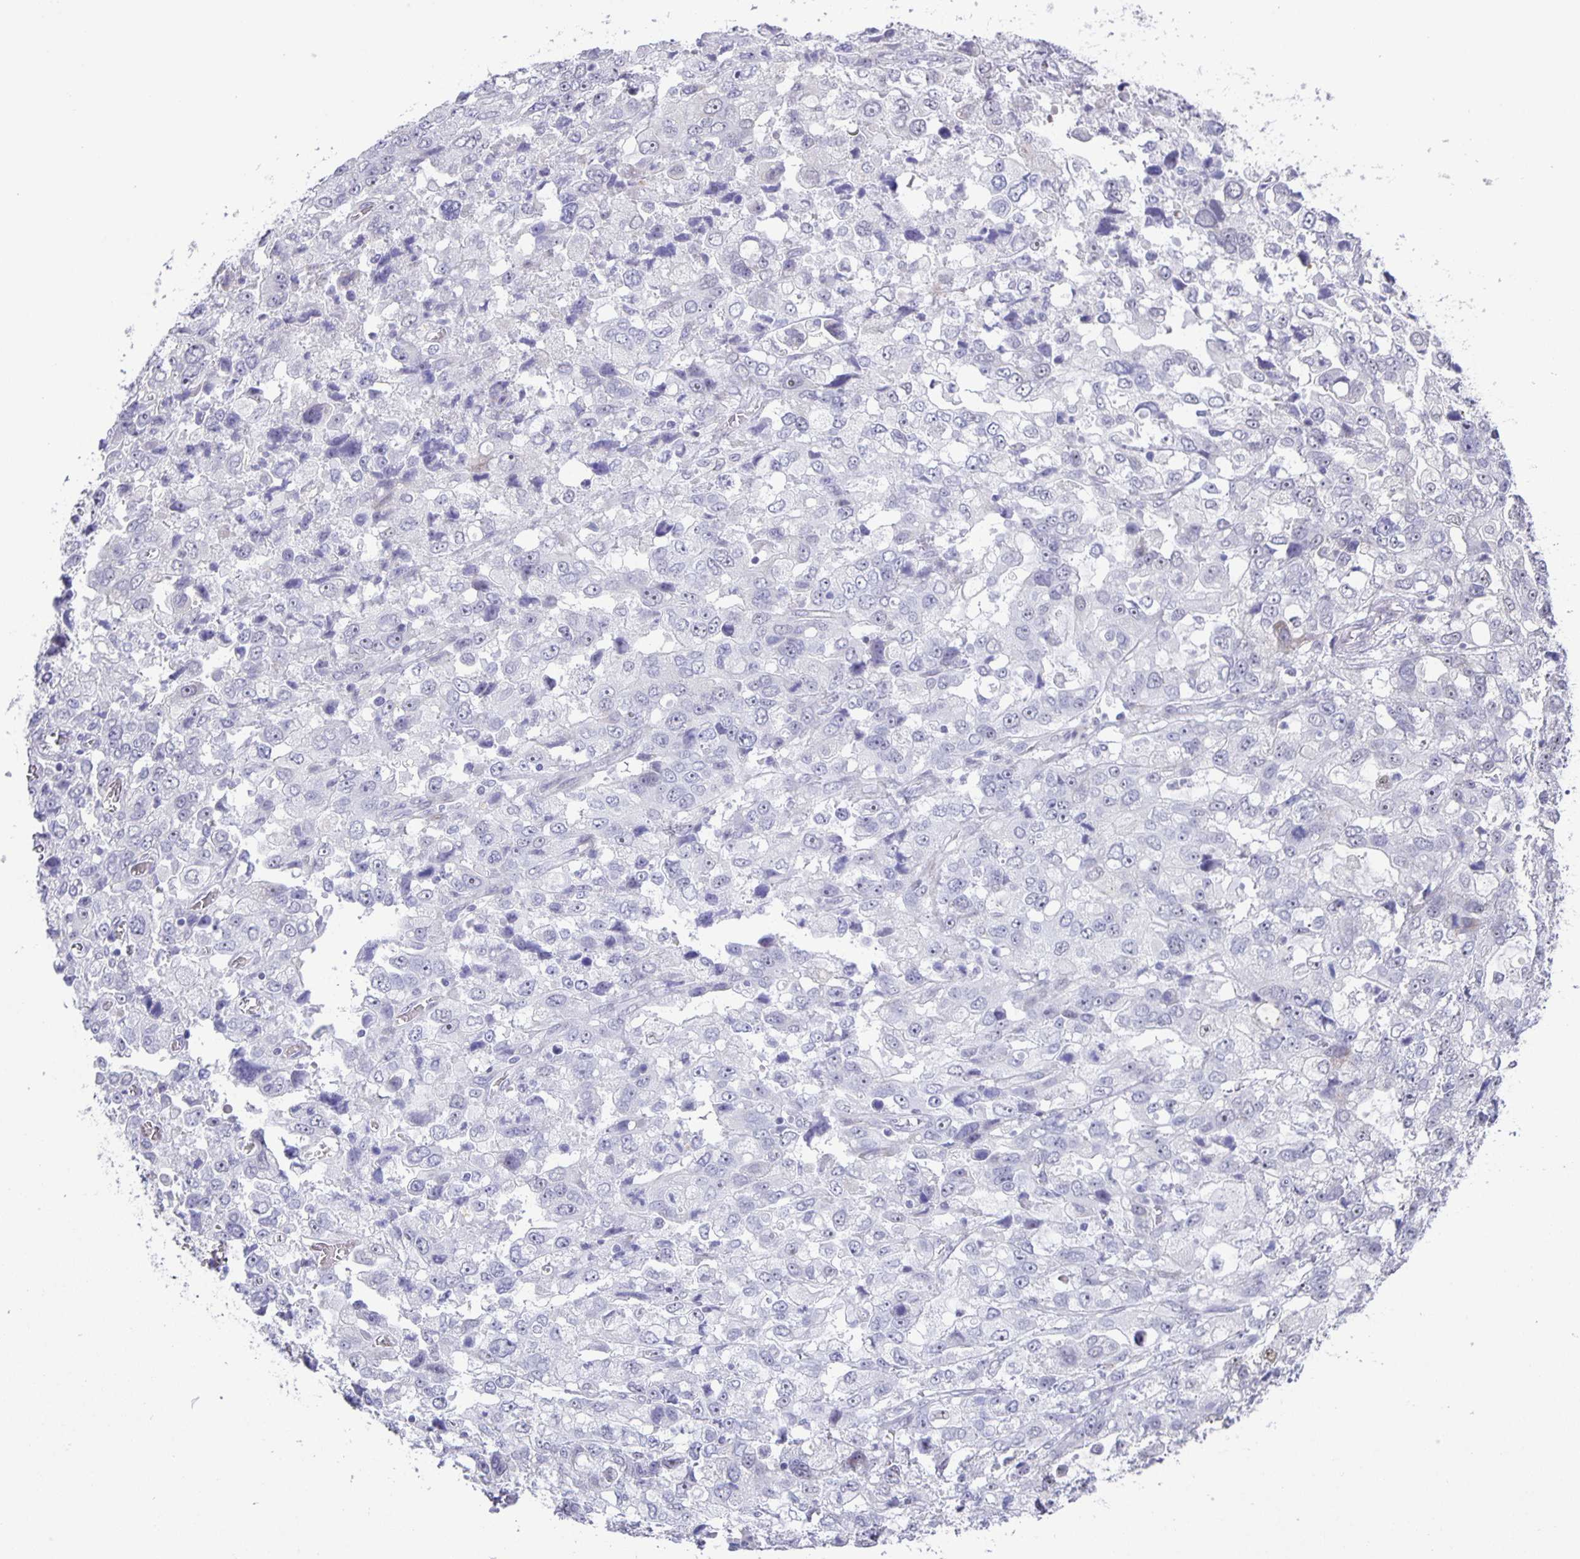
{"staining": {"intensity": "negative", "quantity": "none", "location": "none"}, "tissue": "stomach cancer", "cell_type": "Tumor cells", "image_type": "cancer", "snomed": [{"axis": "morphology", "description": "Adenocarcinoma, NOS"}, {"axis": "topography", "description": "Stomach, upper"}], "caption": "Stomach adenocarcinoma was stained to show a protein in brown. There is no significant staining in tumor cells. (DAB immunohistochemistry with hematoxylin counter stain).", "gene": "PHRF1", "patient": {"sex": "female", "age": 81}}